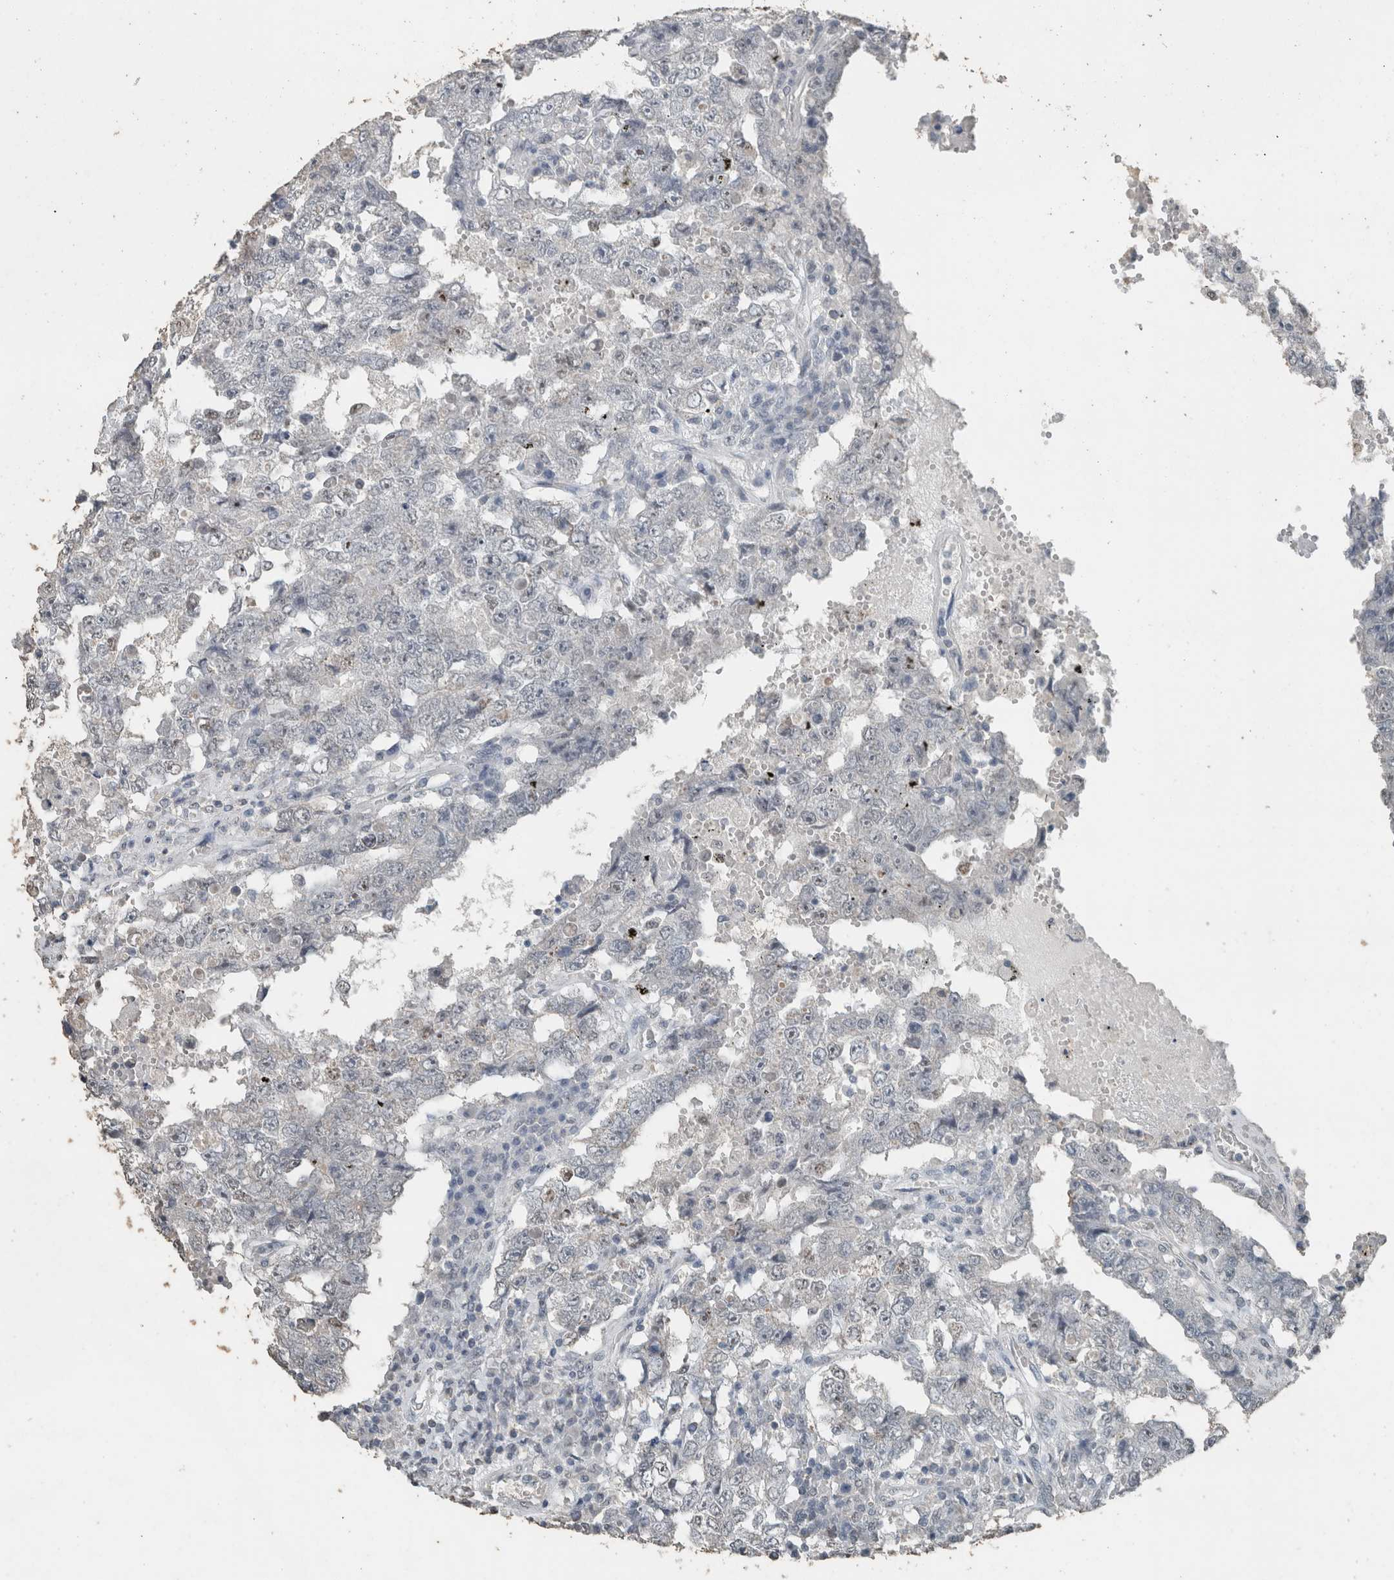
{"staining": {"intensity": "negative", "quantity": "none", "location": "none"}, "tissue": "testis cancer", "cell_type": "Tumor cells", "image_type": "cancer", "snomed": [{"axis": "morphology", "description": "Carcinoma, Embryonal, NOS"}, {"axis": "topography", "description": "Testis"}], "caption": "An image of testis cancer stained for a protein demonstrates no brown staining in tumor cells.", "gene": "ACVR2B", "patient": {"sex": "male", "age": 26}}